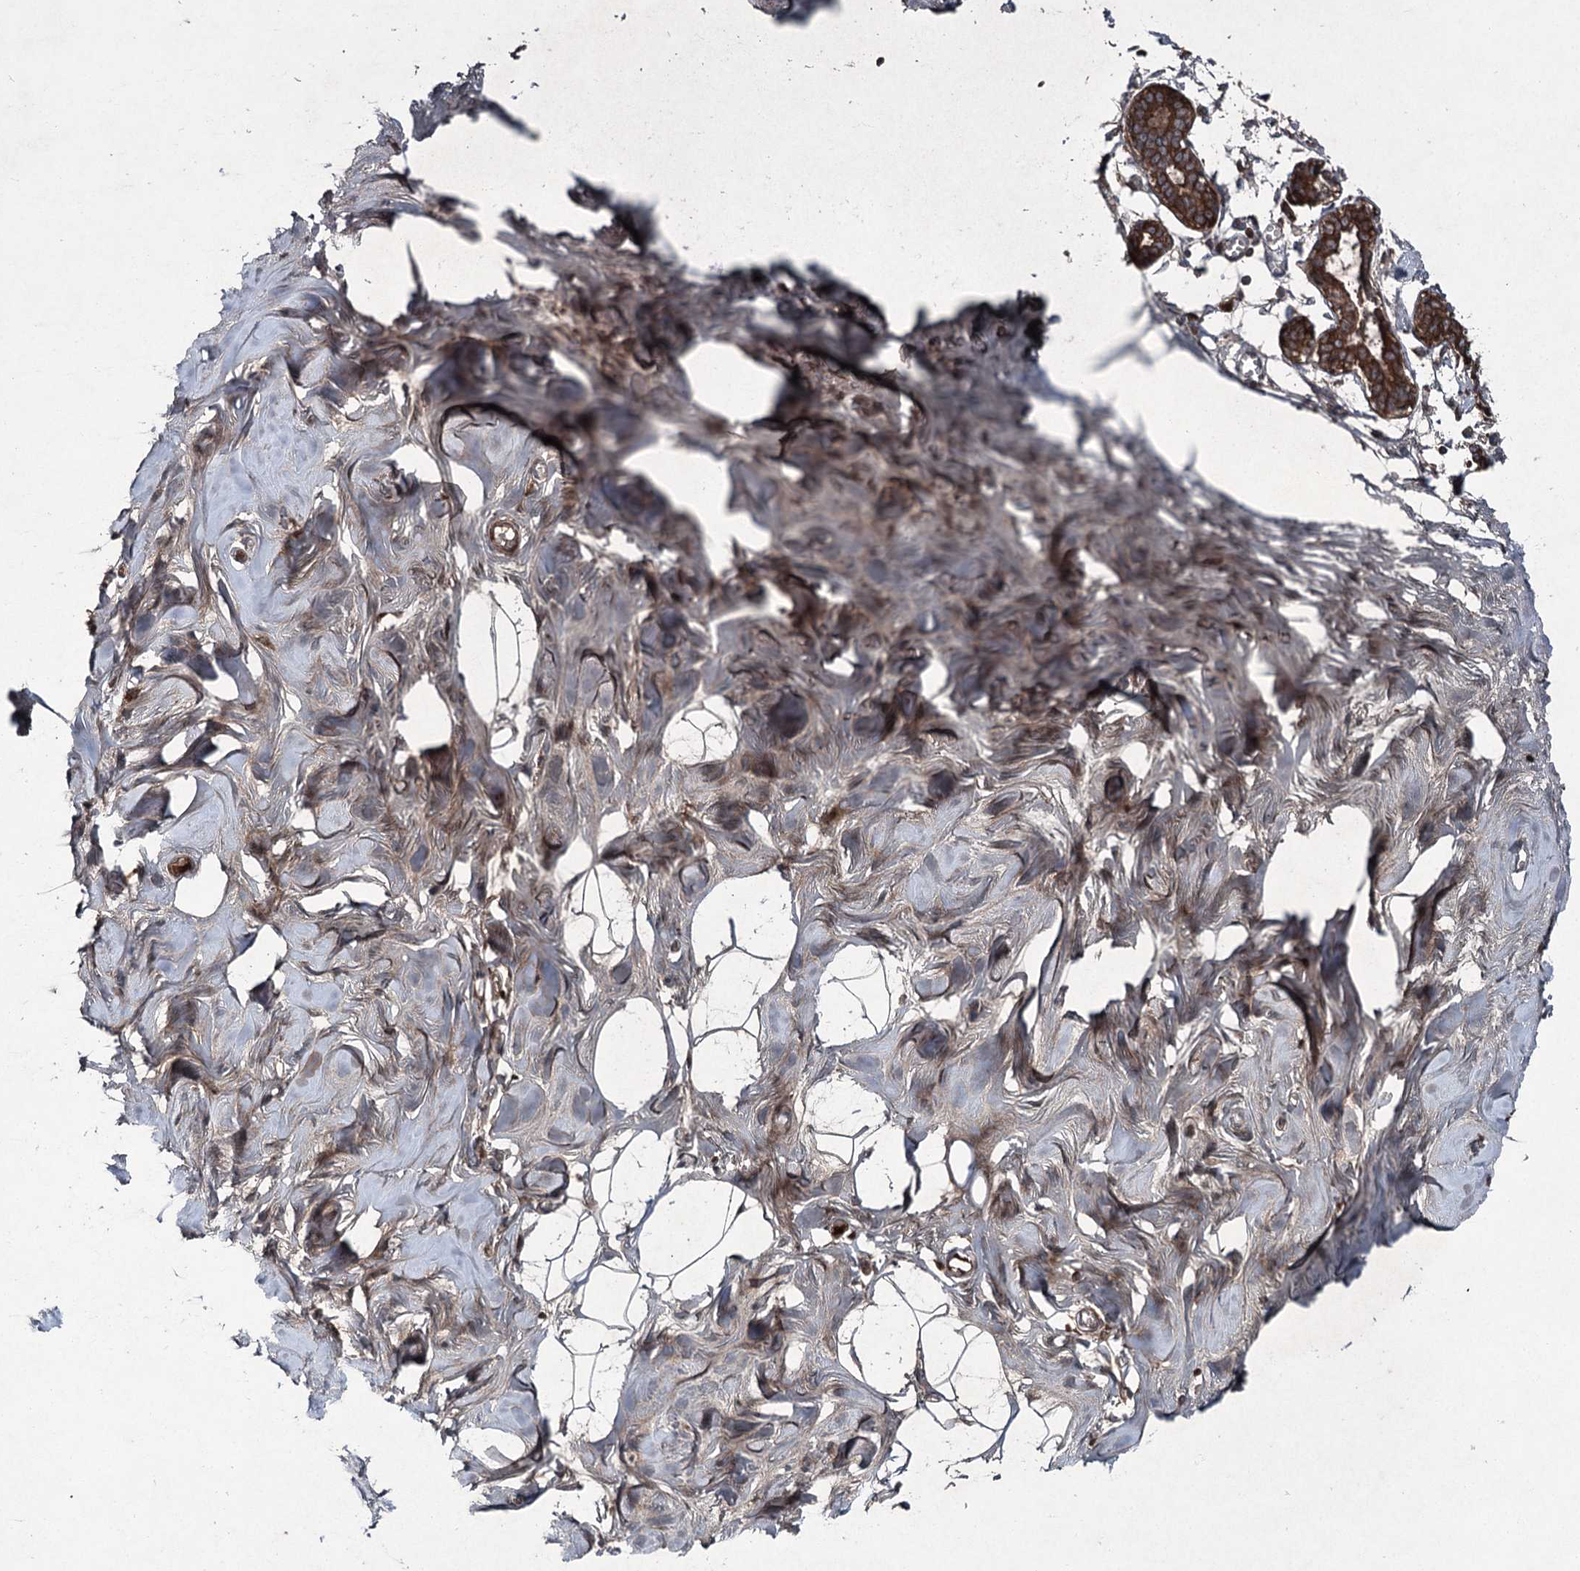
{"staining": {"intensity": "negative", "quantity": "none", "location": "none"}, "tissue": "breast", "cell_type": "Adipocytes", "image_type": "normal", "snomed": [{"axis": "morphology", "description": "Normal tissue, NOS"}, {"axis": "topography", "description": "Breast"}], "caption": "The micrograph displays no significant positivity in adipocytes of breast.", "gene": "PGLYRP2", "patient": {"sex": "female", "age": 27}}